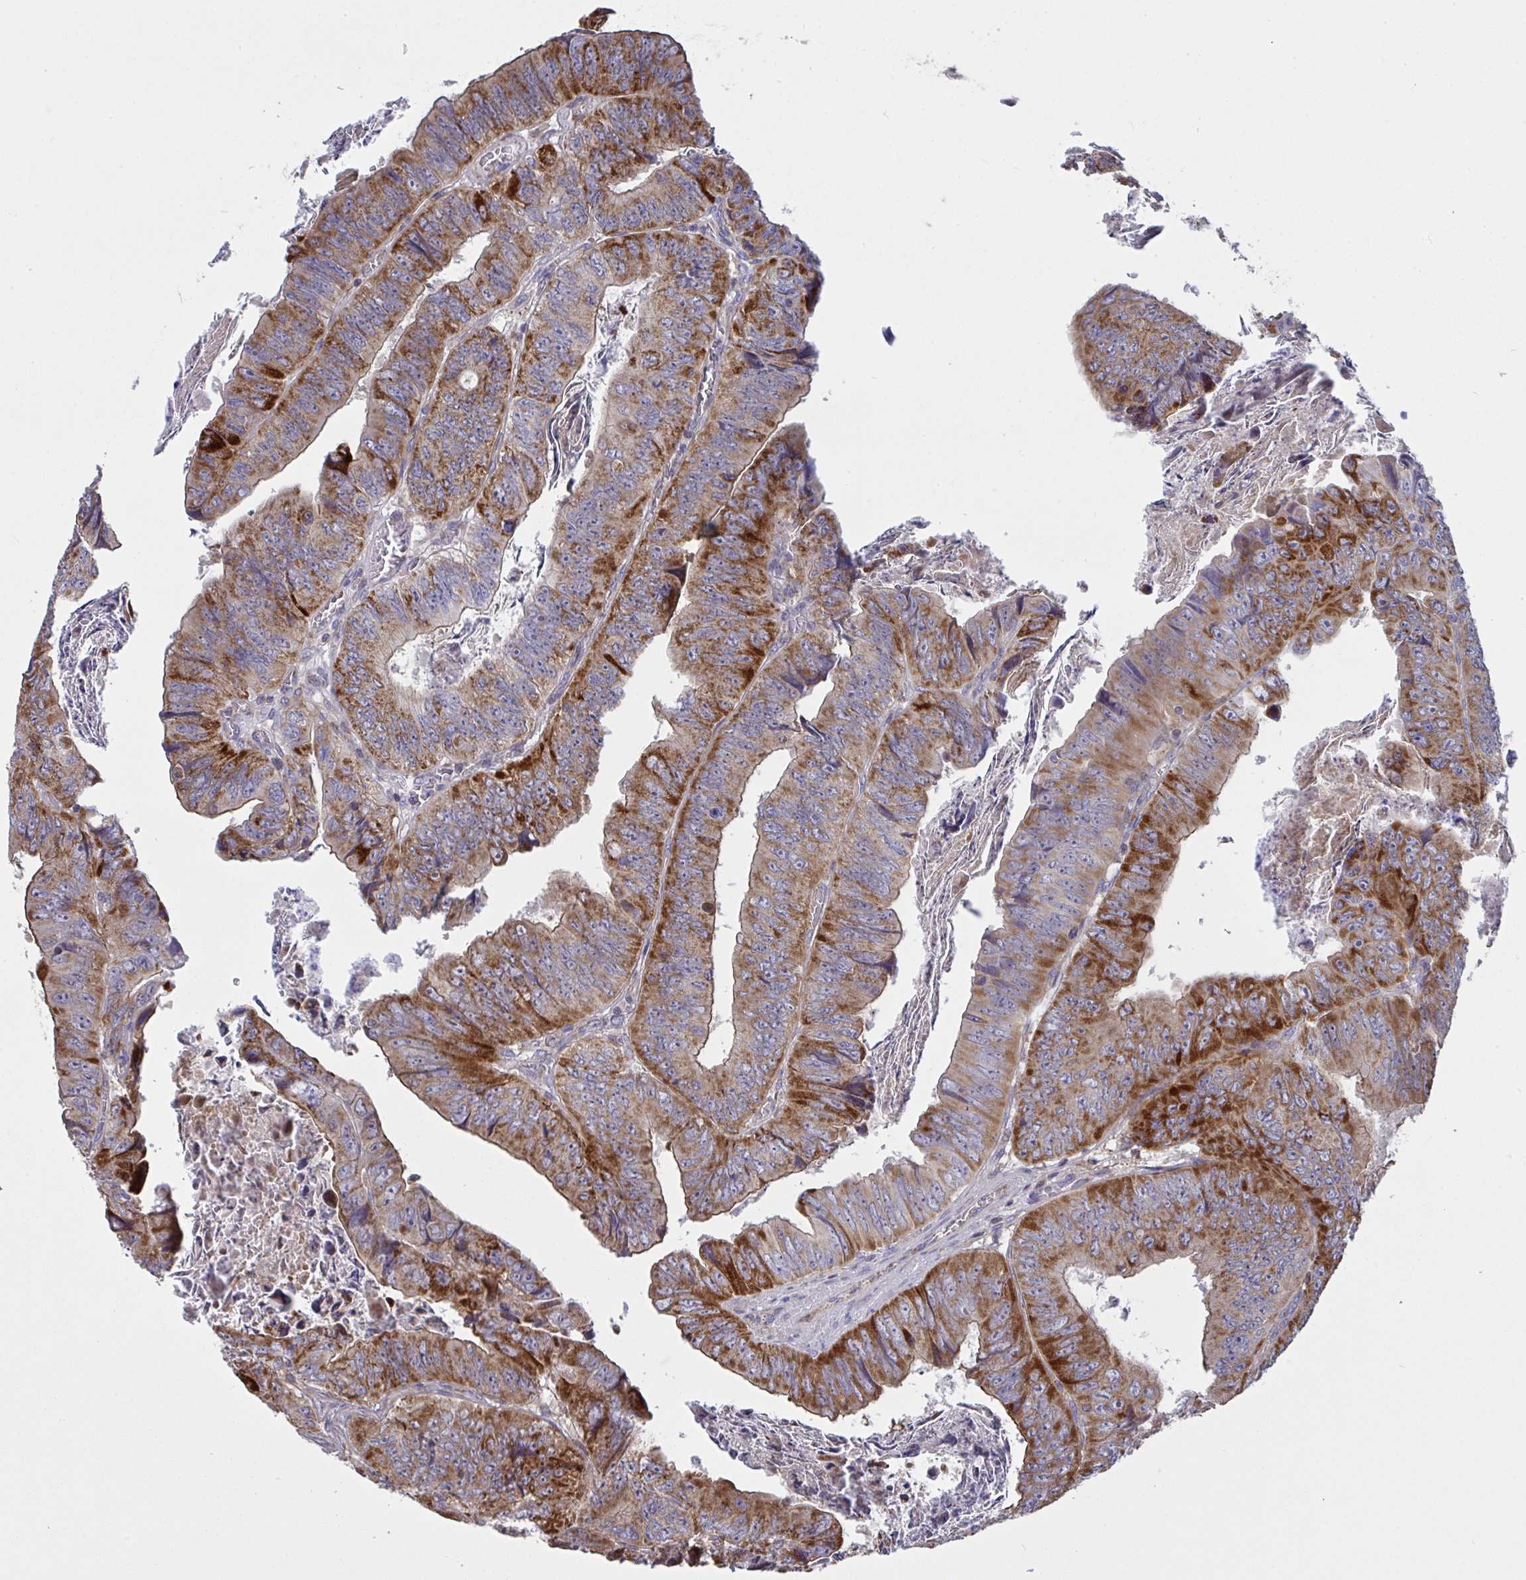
{"staining": {"intensity": "strong", "quantity": "25%-75%", "location": "cytoplasmic/membranous"}, "tissue": "colorectal cancer", "cell_type": "Tumor cells", "image_type": "cancer", "snomed": [{"axis": "morphology", "description": "Adenocarcinoma, NOS"}, {"axis": "topography", "description": "Colon"}], "caption": "Immunohistochemical staining of human colorectal adenocarcinoma displays high levels of strong cytoplasmic/membranous expression in about 25%-75% of tumor cells.", "gene": "MICOS10", "patient": {"sex": "female", "age": 84}}